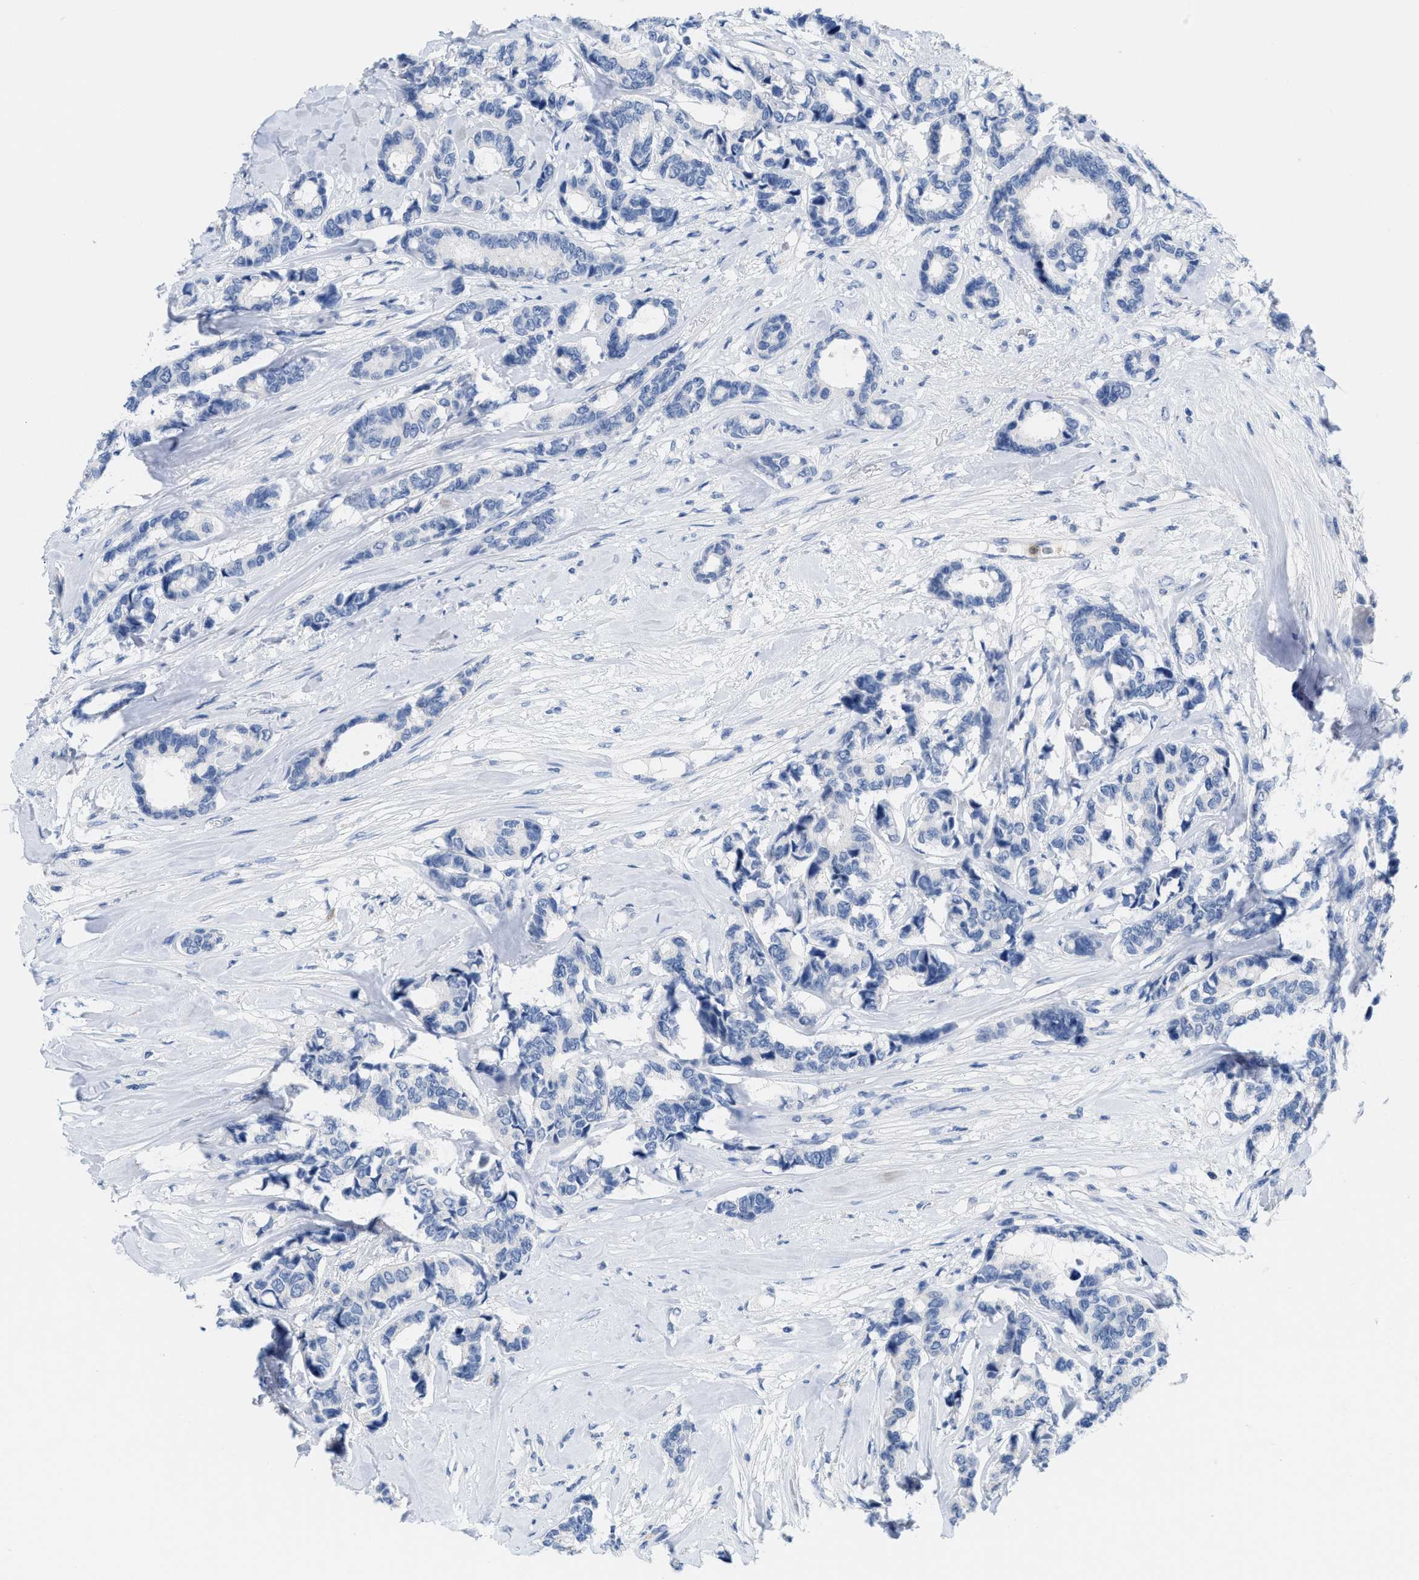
{"staining": {"intensity": "negative", "quantity": "none", "location": "none"}, "tissue": "breast cancer", "cell_type": "Tumor cells", "image_type": "cancer", "snomed": [{"axis": "morphology", "description": "Duct carcinoma"}, {"axis": "topography", "description": "Breast"}], "caption": "This micrograph is of breast cancer (infiltrating ductal carcinoma) stained with immunohistochemistry (IHC) to label a protein in brown with the nuclei are counter-stained blue. There is no expression in tumor cells. Nuclei are stained in blue.", "gene": "CR1", "patient": {"sex": "female", "age": 87}}